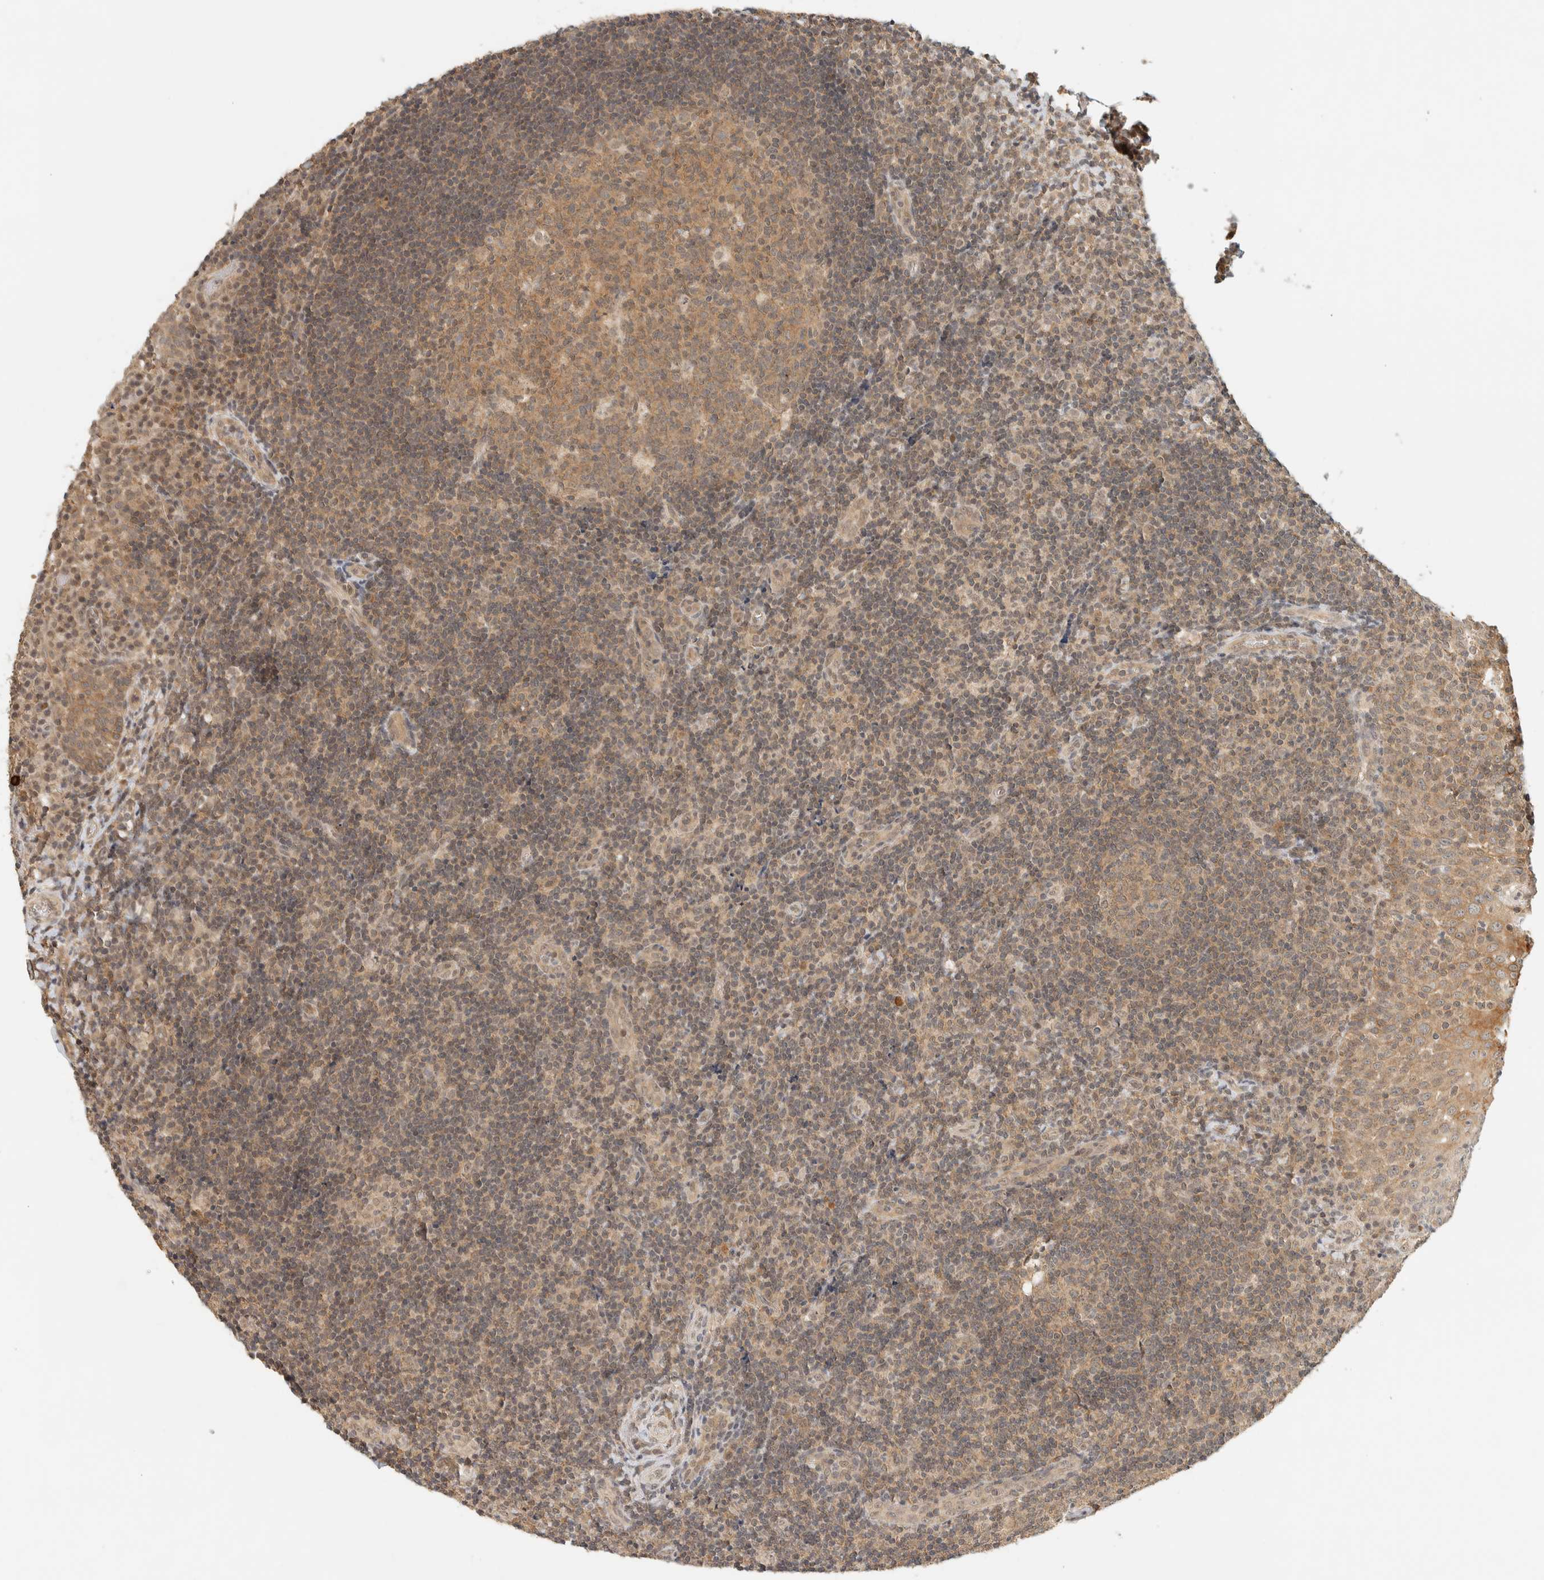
{"staining": {"intensity": "moderate", "quantity": "25%-75%", "location": "cytoplasmic/membranous"}, "tissue": "tonsil", "cell_type": "Germinal center cells", "image_type": "normal", "snomed": [{"axis": "morphology", "description": "Normal tissue, NOS"}, {"axis": "topography", "description": "Tonsil"}], "caption": "DAB immunohistochemical staining of unremarkable tonsil shows moderate cytoplasmic/membranous protein positivity in about 25%-75% of germinal center cells. Using DAB (brown) and hematoxylin (blue) stains, captured at high magnification using brightfield microscopy.", "gene": "KIFAP3", "patient": {"sex": "female", "age": 40}}